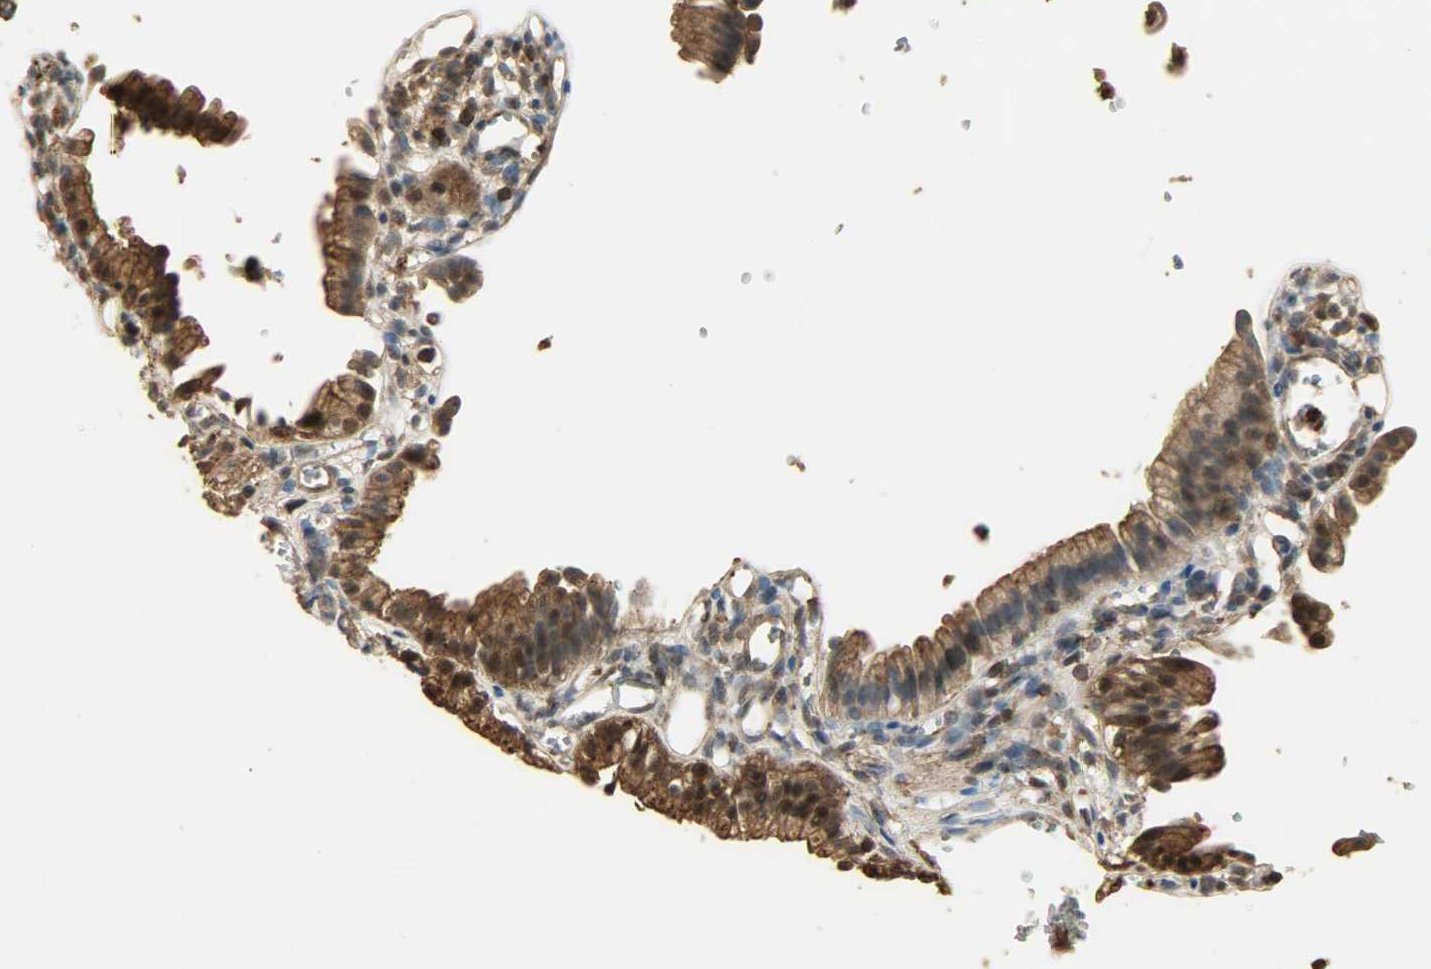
{"staining": {"intensity": "strong", "quantity": ">75%", "location": "cytoplasmic/membranous,nuclear"}, "tissue": "gallbladder", "cell_type": "Glandular cells", "image_type": "normal", "snomed": [{"axis": "morphology", "description": "Normal tissue, NOS"}, {"axis": "topography", "description": "Gallbladder"}], "caption": "Brown immunohistochemical staining in normal human gallbladder exhibits strong cytoplasmic/membranous,nuclear staining in approximately >75% of glandular cells. (DAB (3,3'-diaminobenzidine) = brown stain, brightfield microscopy at high magnification).", "gene": "YWHAZ", "patient": {"sex": "male", "age": 65}}